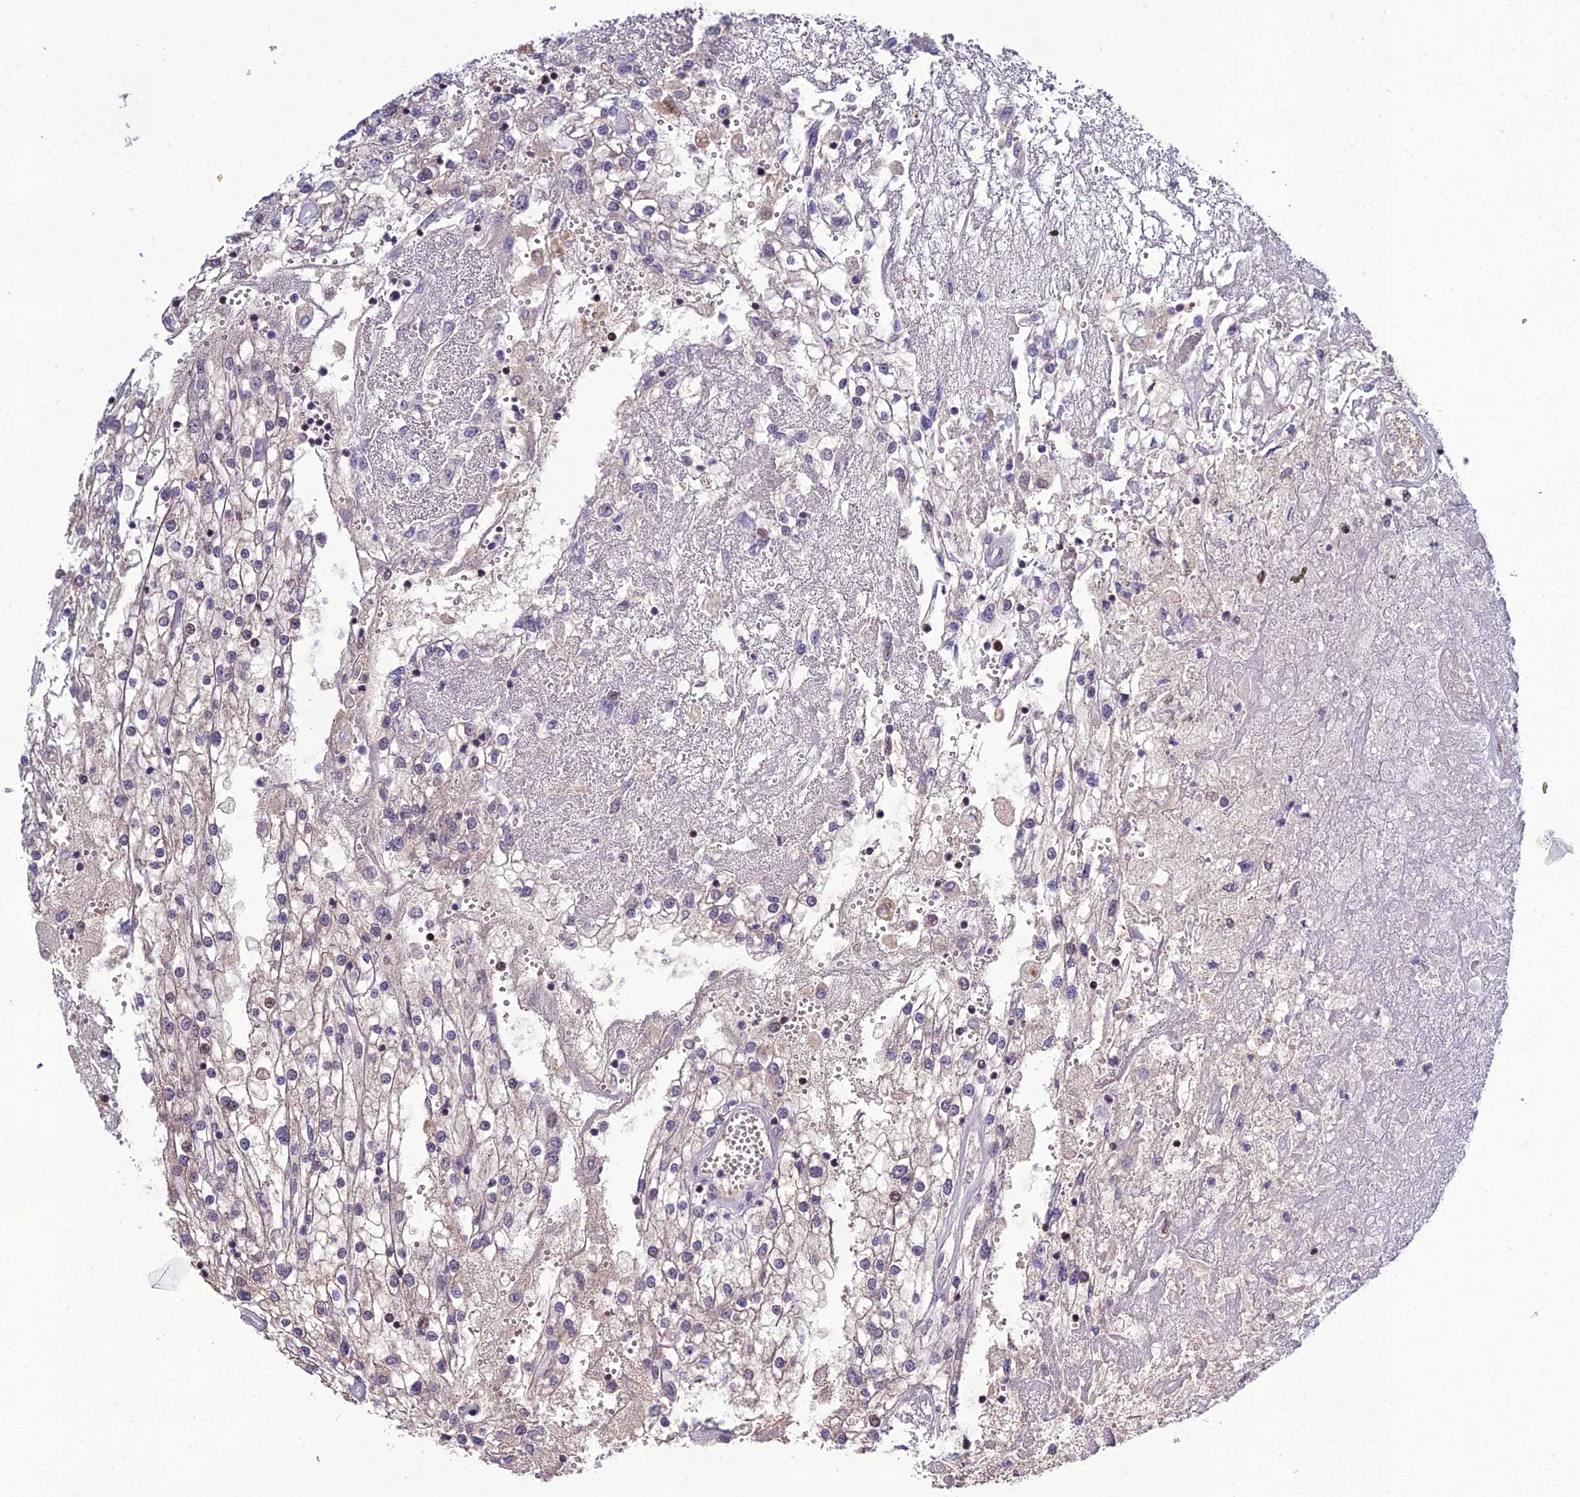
{"staining": {"intensity": "weak", "quantity": "<25%", "location": "cytoplasmic/membranous"}, "tissue": "renal cancer", "cell_type": "Tumor cells", "image_type": "cancer", "snomed": [{"axis": "morphology", "description": "Adenocarcinoma, NOS"}, {"axis": "topography", "description": "Kidney"}], "caption": "Immunohistochemistry (IHC) micrograph of neoplastic tissue: human renal cancer (adenocarcinoma) stained with DAB reveals no significant protein expression in tumor cells. The staining was performed using DAB (3,3'-diaminobenzidine) to visualize the protein expression in brown, while the nuclei were stained in blue with hematoxylin (Magnification: 20x).", "gene": "ARL2", "patient": {"sex": "female", "age": 52}}